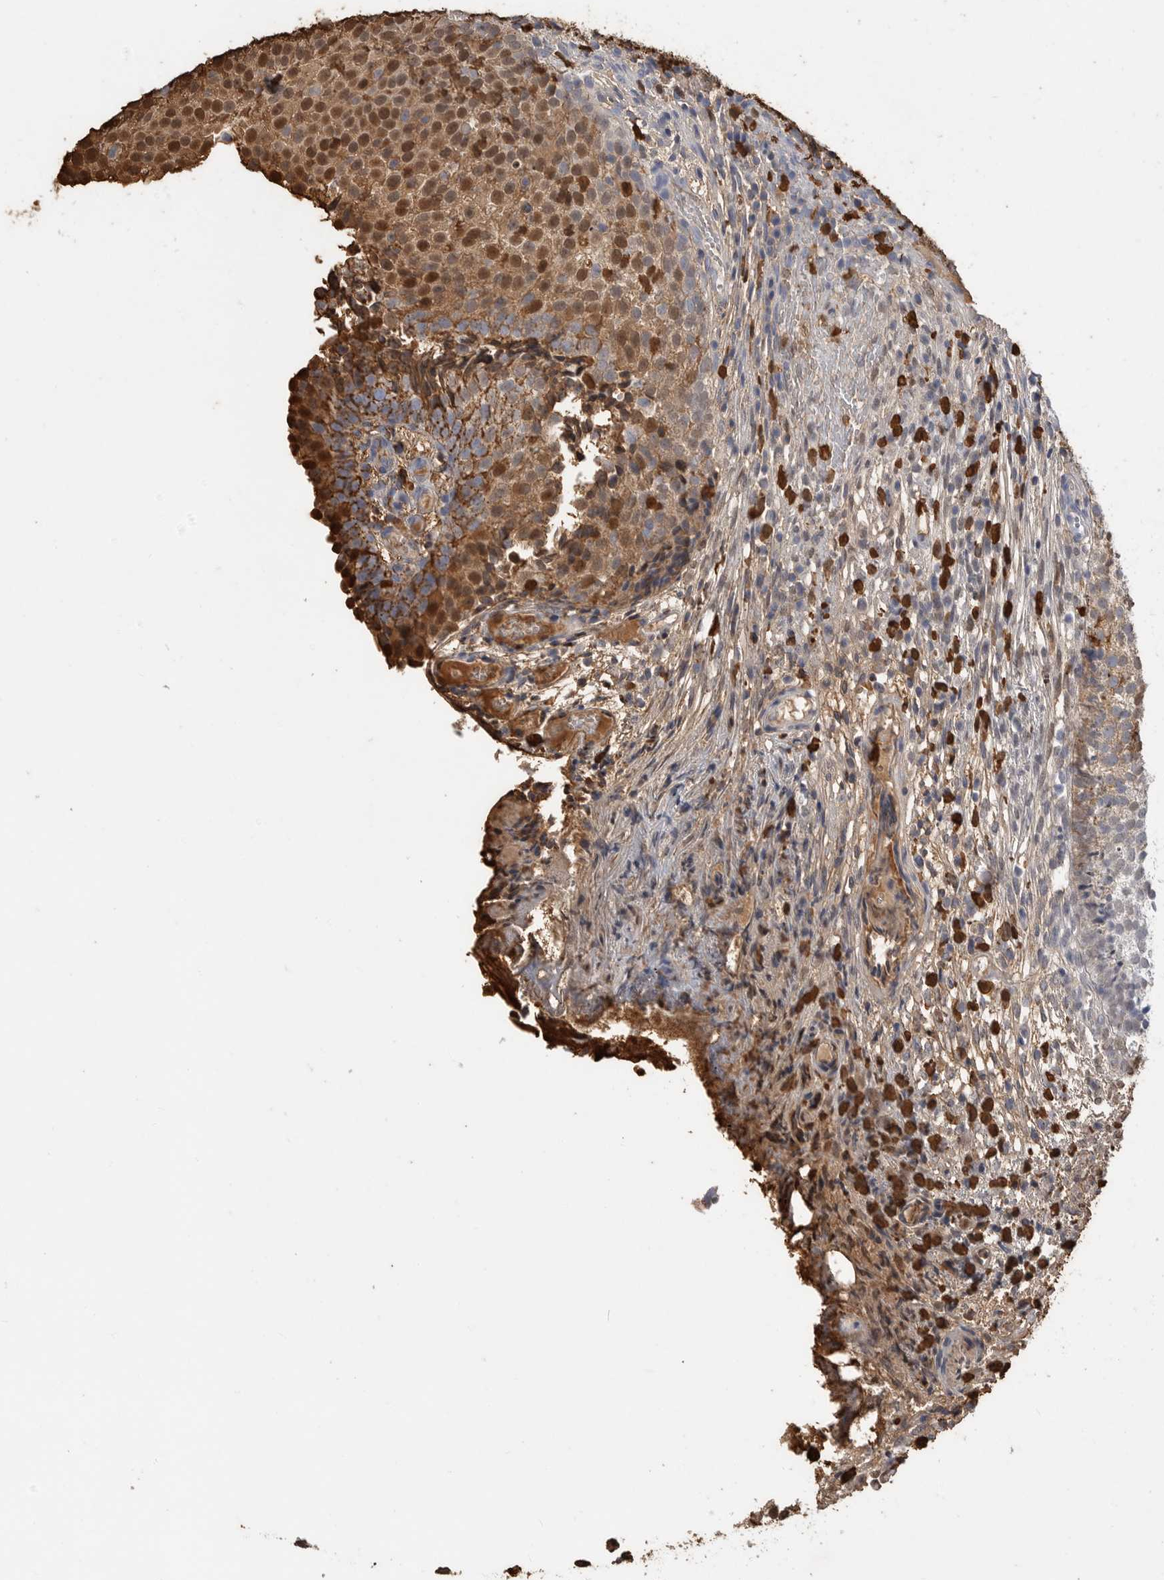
{"staining": {"intensity": "moderate", "quantity": "<25%", "location": "cytoplasmic/membranous,nuclear"}, "tissue": "urothelial cancer", "cell_type": "Tumor cells", "image_type": "cancer", "snomed": [{"axis": "morphology", "description": "Urothelial carcinoma, Low grade"}, {"axis": "topography", "description": "Urinary bladder"}], "caption": "Protein staining shows moderate cytoplasmic/membranous and nuclear positivity in about <25% of tumor cells in low-grade urothelial carcinoma.", "gene": "CYB561D1", "patient": {"sex": "male", "age": 86}}